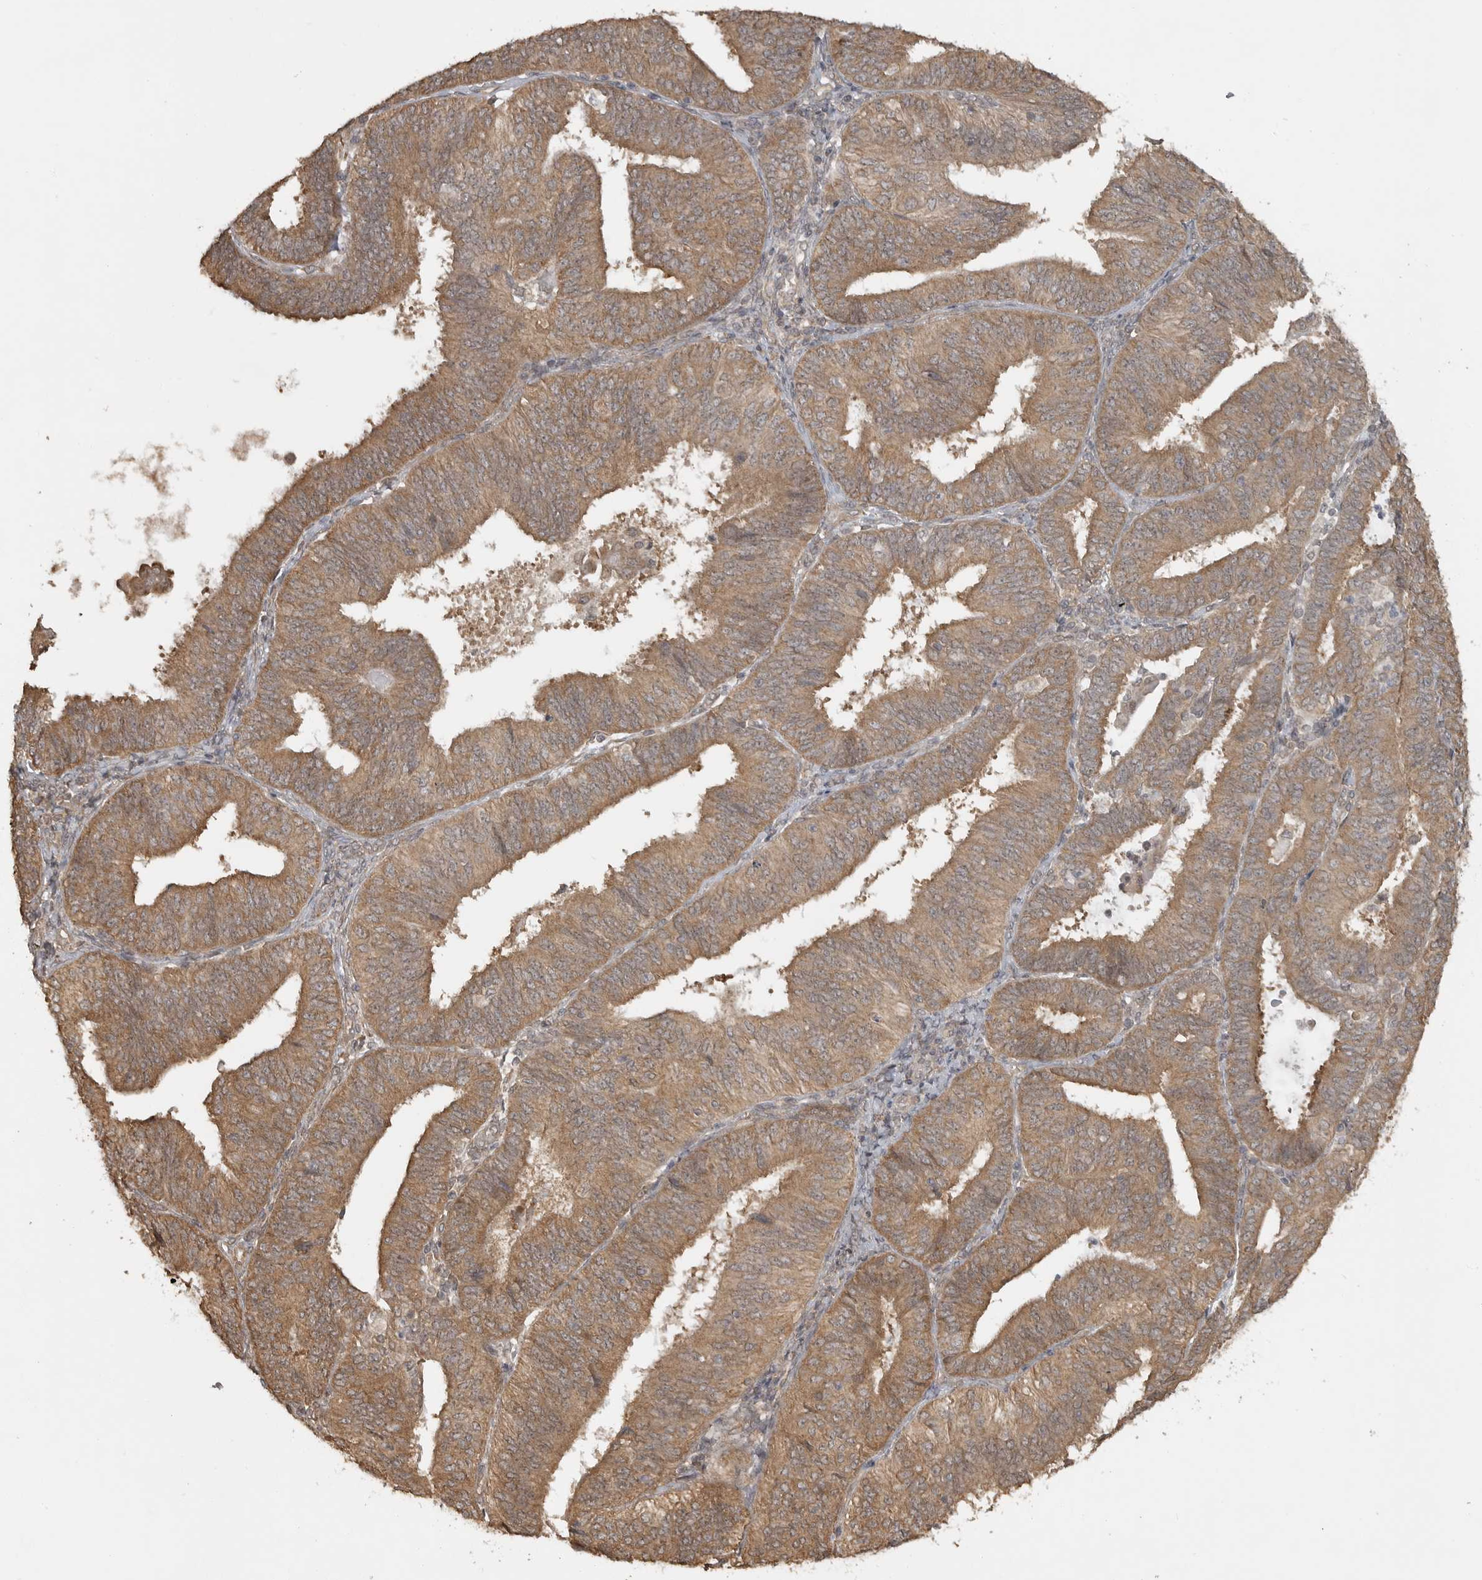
{"staining": {"intensity": "moderate", "quantity": ">75%", "location": "cytoplasmic/membranous"}, "tissue": "endometrial cancer", "cell_type": "Tumor cells", "image_type": "cancer", "snomed": [{"axis": "morphology", "description": "Adenocarcinoma, NOS"}, {"axis": "topography", "description": "Endometrium"}], "caption": "A medium amount of moderate cytoplasmic/membranous positivity is present in about >75% of tumor cells in endometrial cancer tissue.", "gene": "LLGL1", "patient": {"sex": "female", "age": 58}}